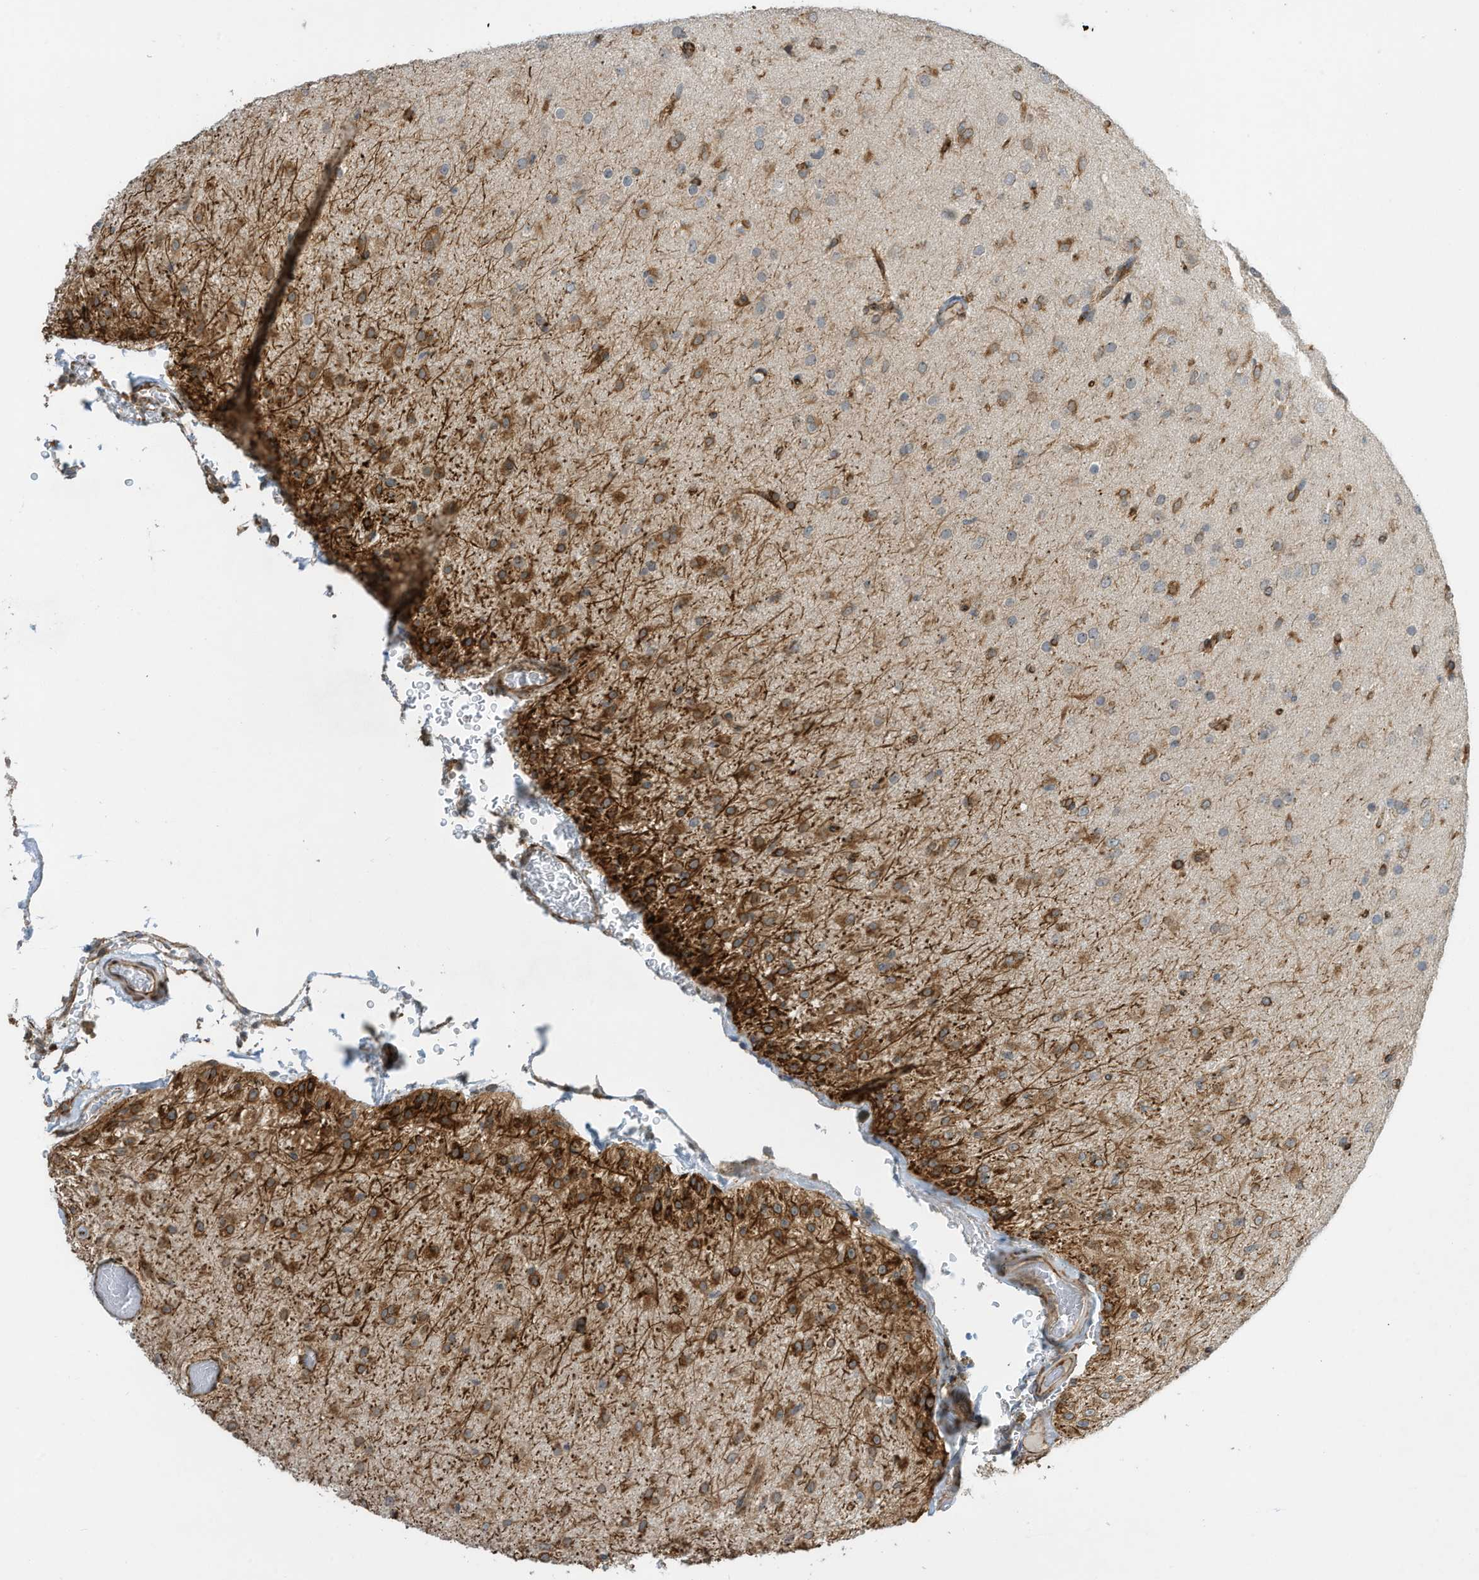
{"staining": {"intensity": "moderate", "quantity": ">75%", "location": "cytoplasmic/membranous"}, "tissue": "glioma", "cell_type": "Tumor cells", "image_type": "cancer", "snomed": [{"axis": "morphology", "description": "Glioma, malignant, Low grade"}, {"axis": "topography", "description": "Brain"}], "caption": "Moderate cytoplasmic/membranous protein staining is identified in about >75% of tumor cells in glioma.", "gene": "ZBTB45", "patient": {"sex": "male", "age": 65}}